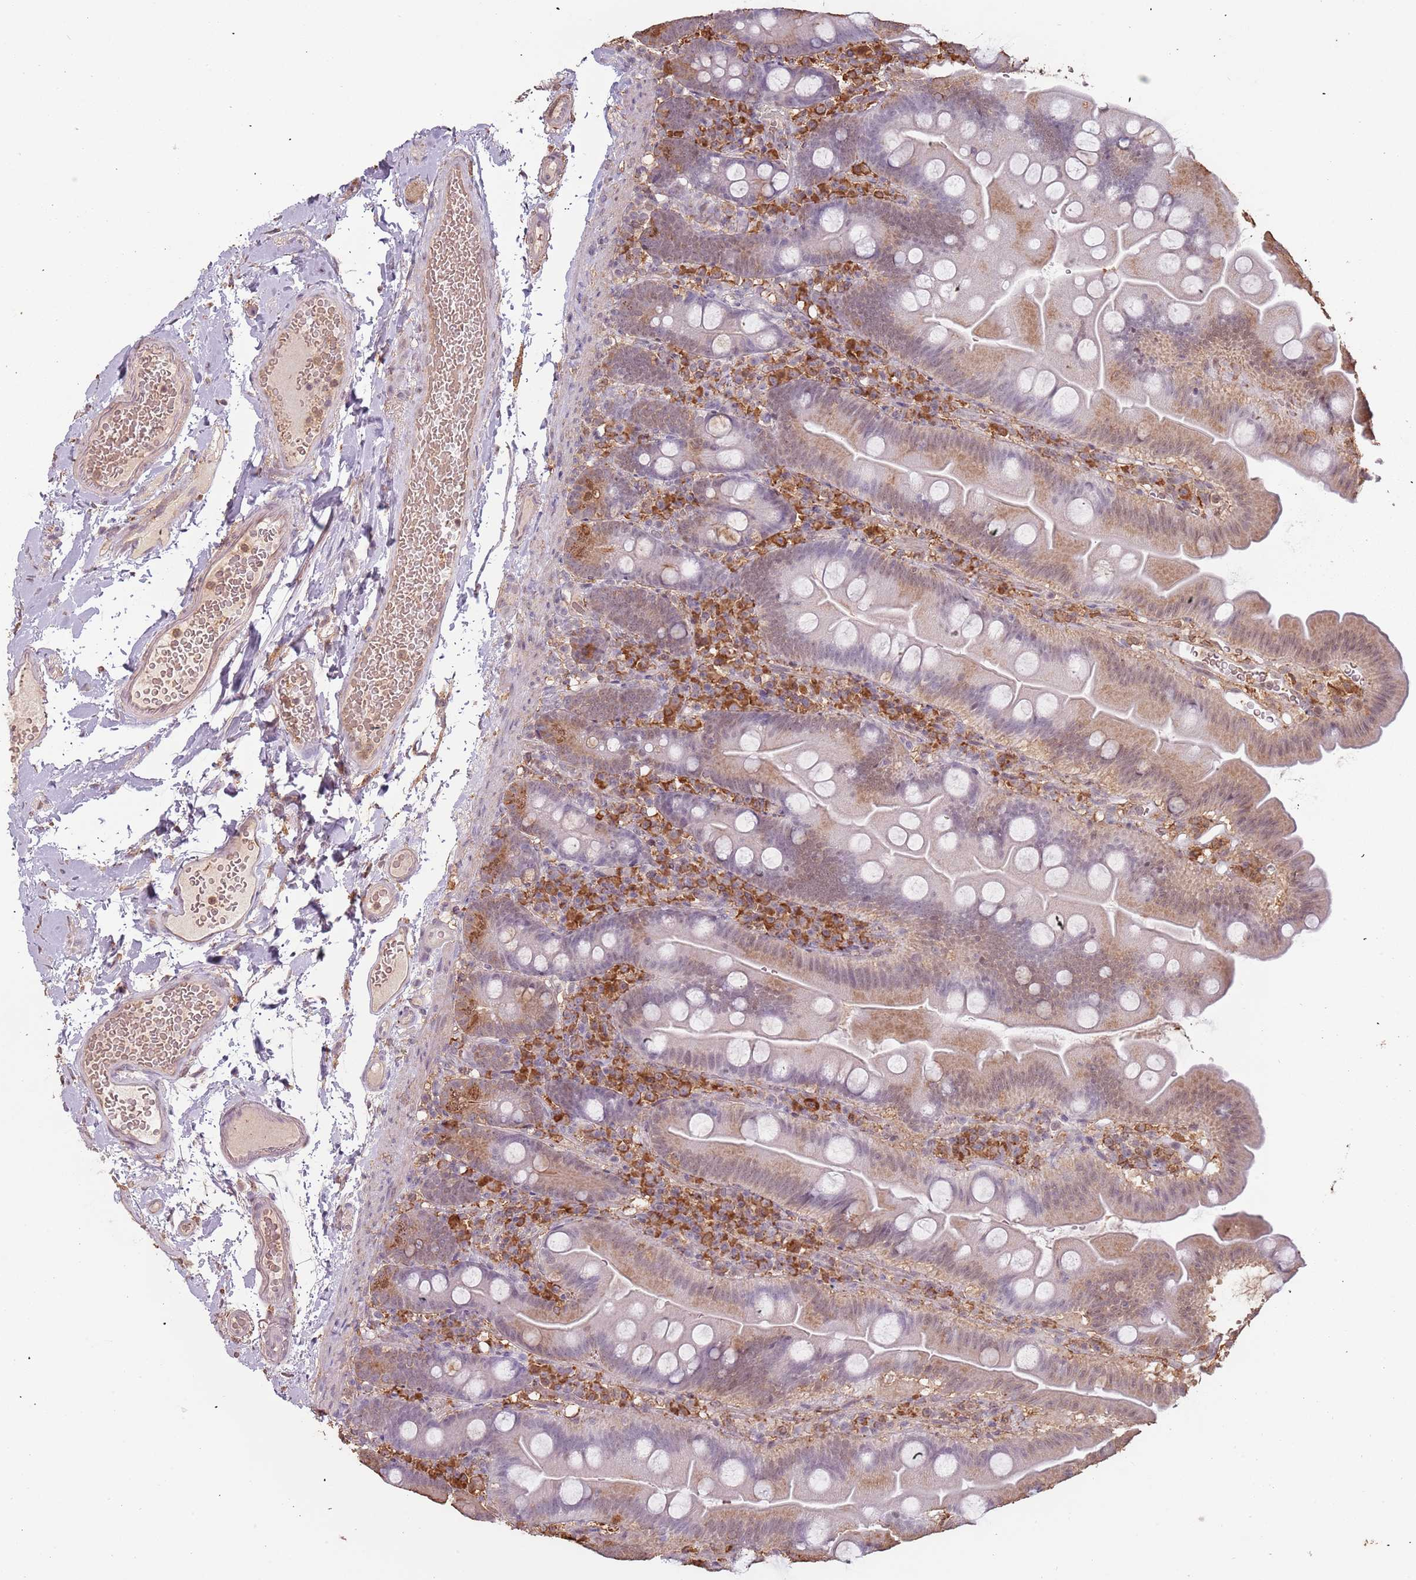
{"staining": {"intensity": "moderate", "quantity": "<25%", "location": "cytoplasmic/membranous"}, "tissue": "small intestine", "cell_type": "Glandular cells", "image_type": "normal", "snomed": [{"axis": "morphology", "description": "Normal tissue, NOS"}, {"axis": "topography", "description": "Small intestine"}], "caption": "Immunohistochemical staining of unremarkable small intestine displays <25% levels of moderate cytoplasmic/membranous protein expression in approximately <25% of glandular cells. Nuclei are stained in blue.", "gene": "ATOSB", "patient": {"sex": "female", "age": 68}}